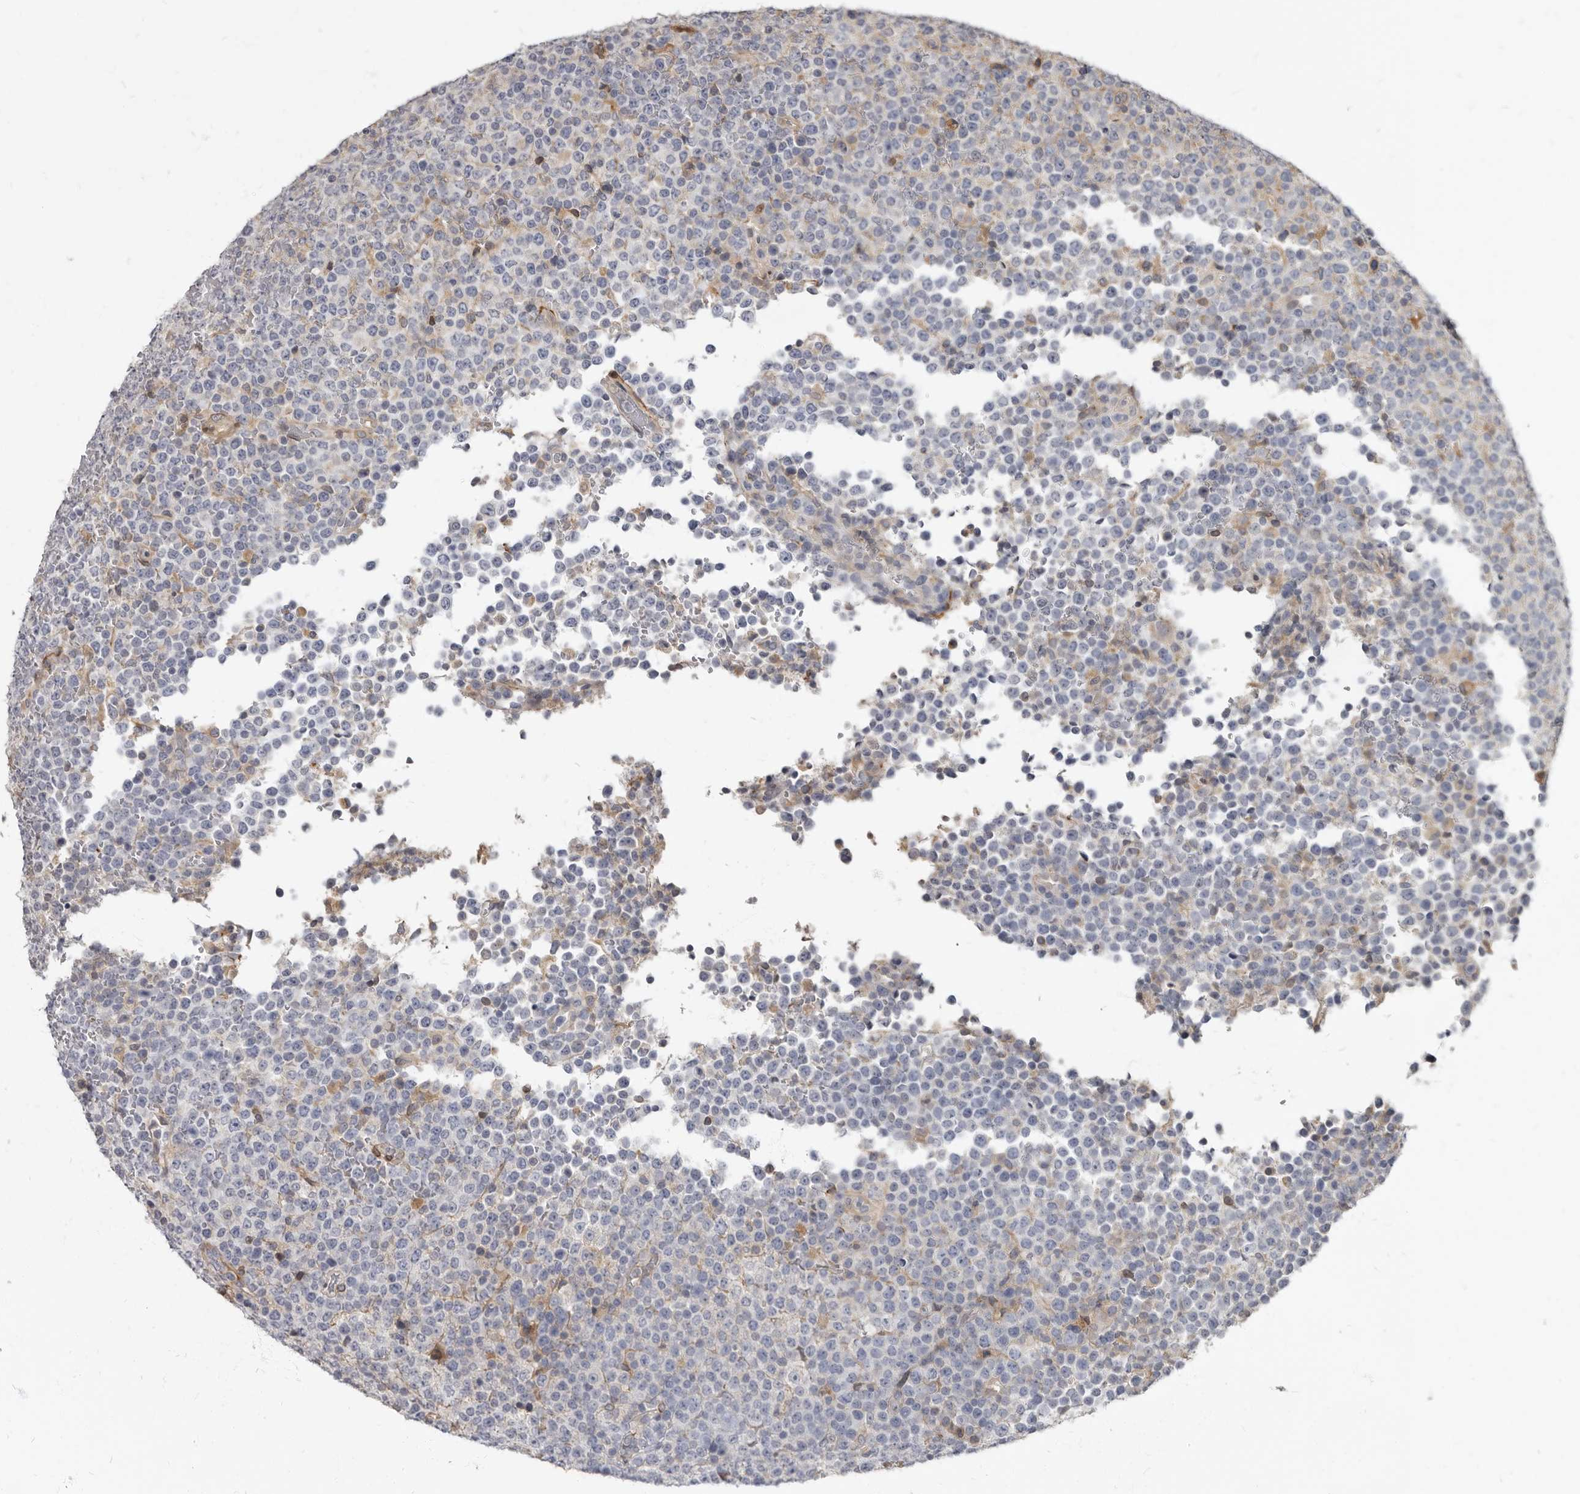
{"staining": {"intensity": "negative", "quantity": "none", "location": "none"}, "tissue": "lymphoma", "cell_type": "Tumor cells", "image_type": "cancer", "snomed": [{"axis": "morphology", "description": "Malignant lymphoma, non-Hodgkin's type, High grade"}, {"axis": "topography", "description": "Lymph node"}], "caption": "A micrograph of lymphoma stained for a protein shows no brown staining in tumor cells. (Brightfield microscopy of DAB immunohistochemistry at high magnification).", "gene": "MRGPRF", "patient": {"sex": "male", "age": 13}}